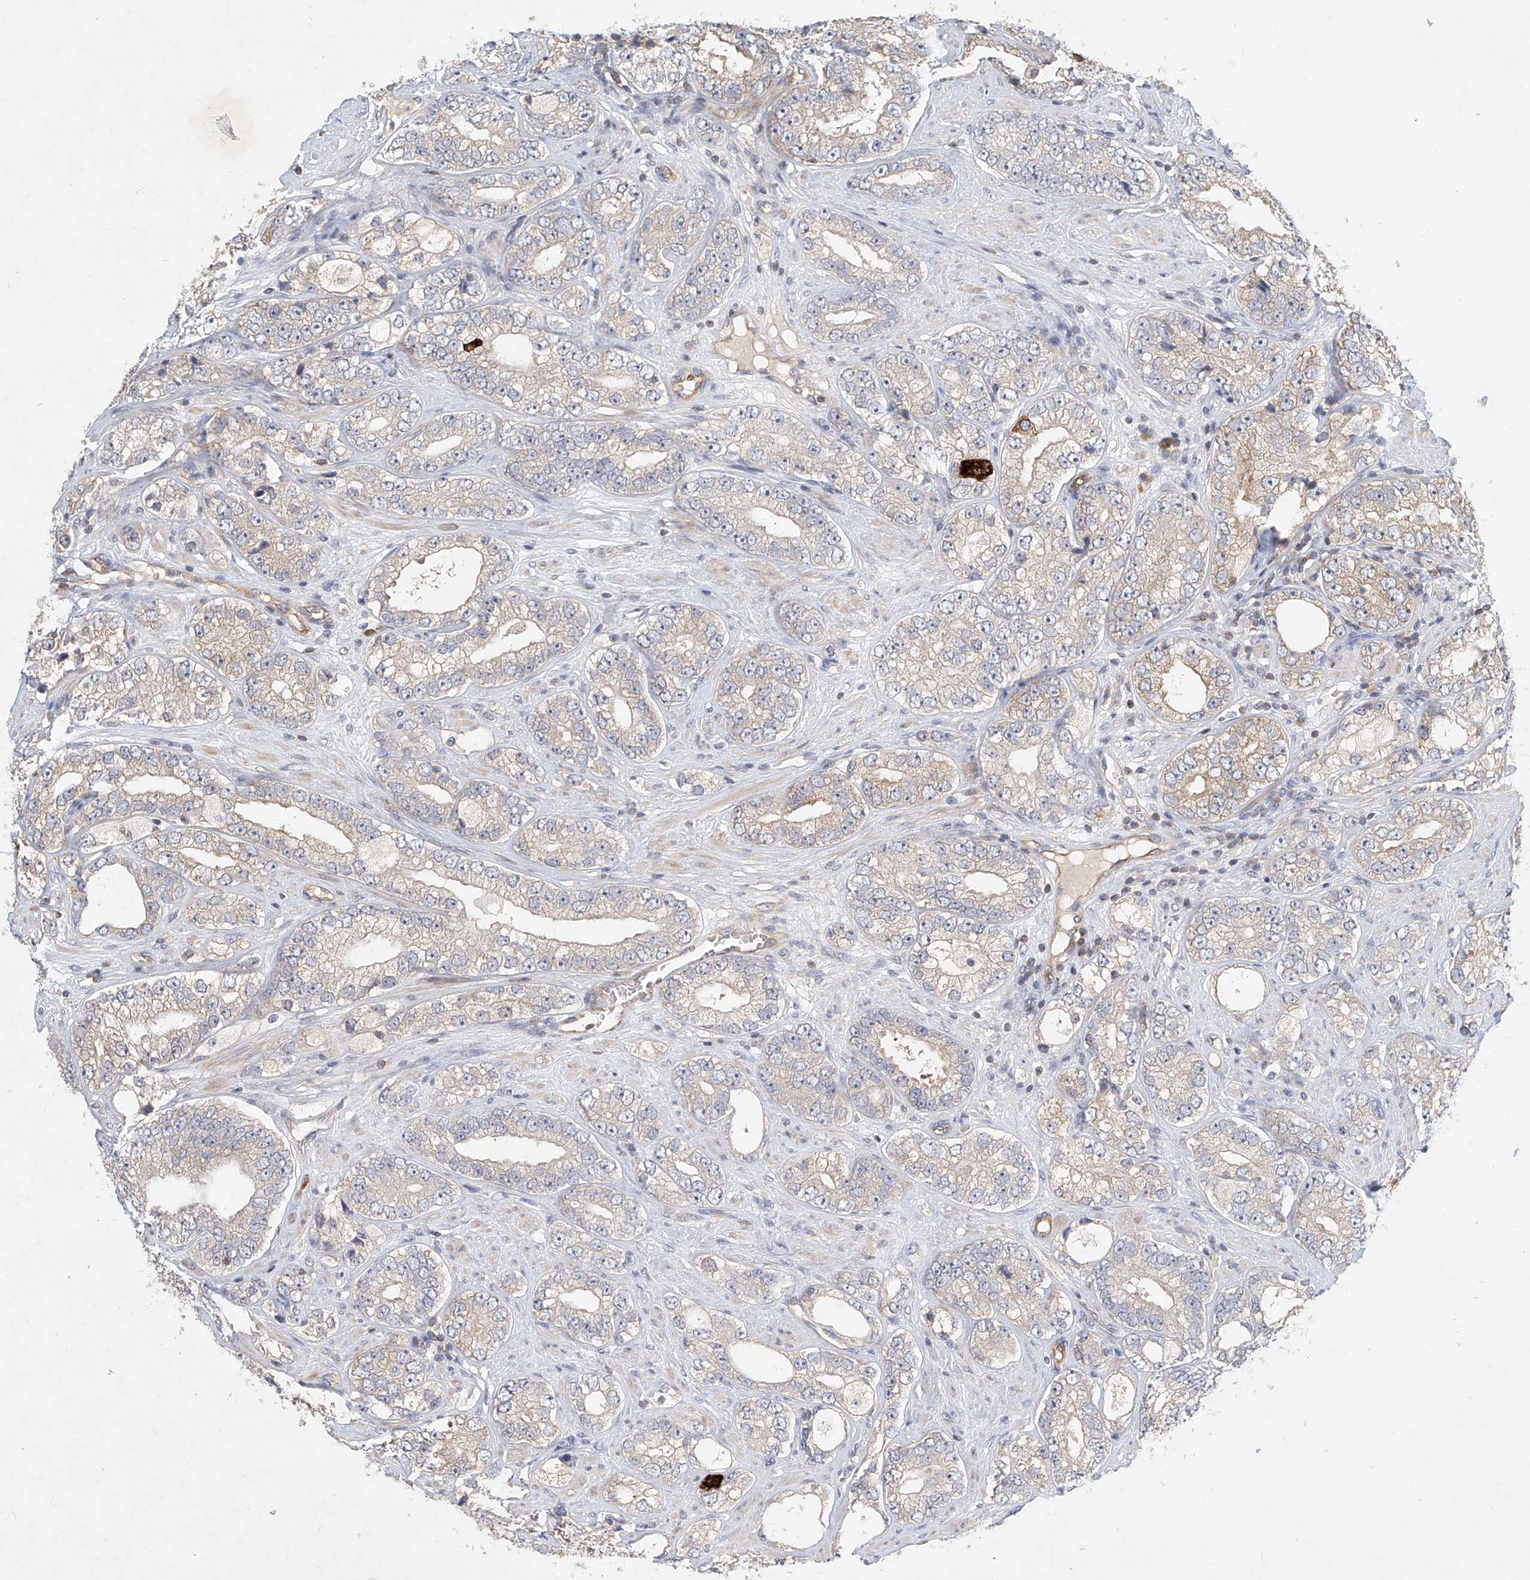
{"staining": {"intensity": "moderate", "quantity": "<25%", "location": "cytoplasmic/membranous"}, "tissue": "prostate cancer", "cell_type": "Tumor cells", "image_type": "cancer", "snomed": [{"axis": "morphology", "description": "Adenocarcinoma, High grade"}, {"axis": "topography", "description": "Prostate"}], "caption": "Protein staining of prostate cancer tissue shows moderate cytoplasmic/membranous staining in approximately <25% of tumor cells.", "gene": "CARMIL1", "patient": {"sex": "male", "age": 56}}